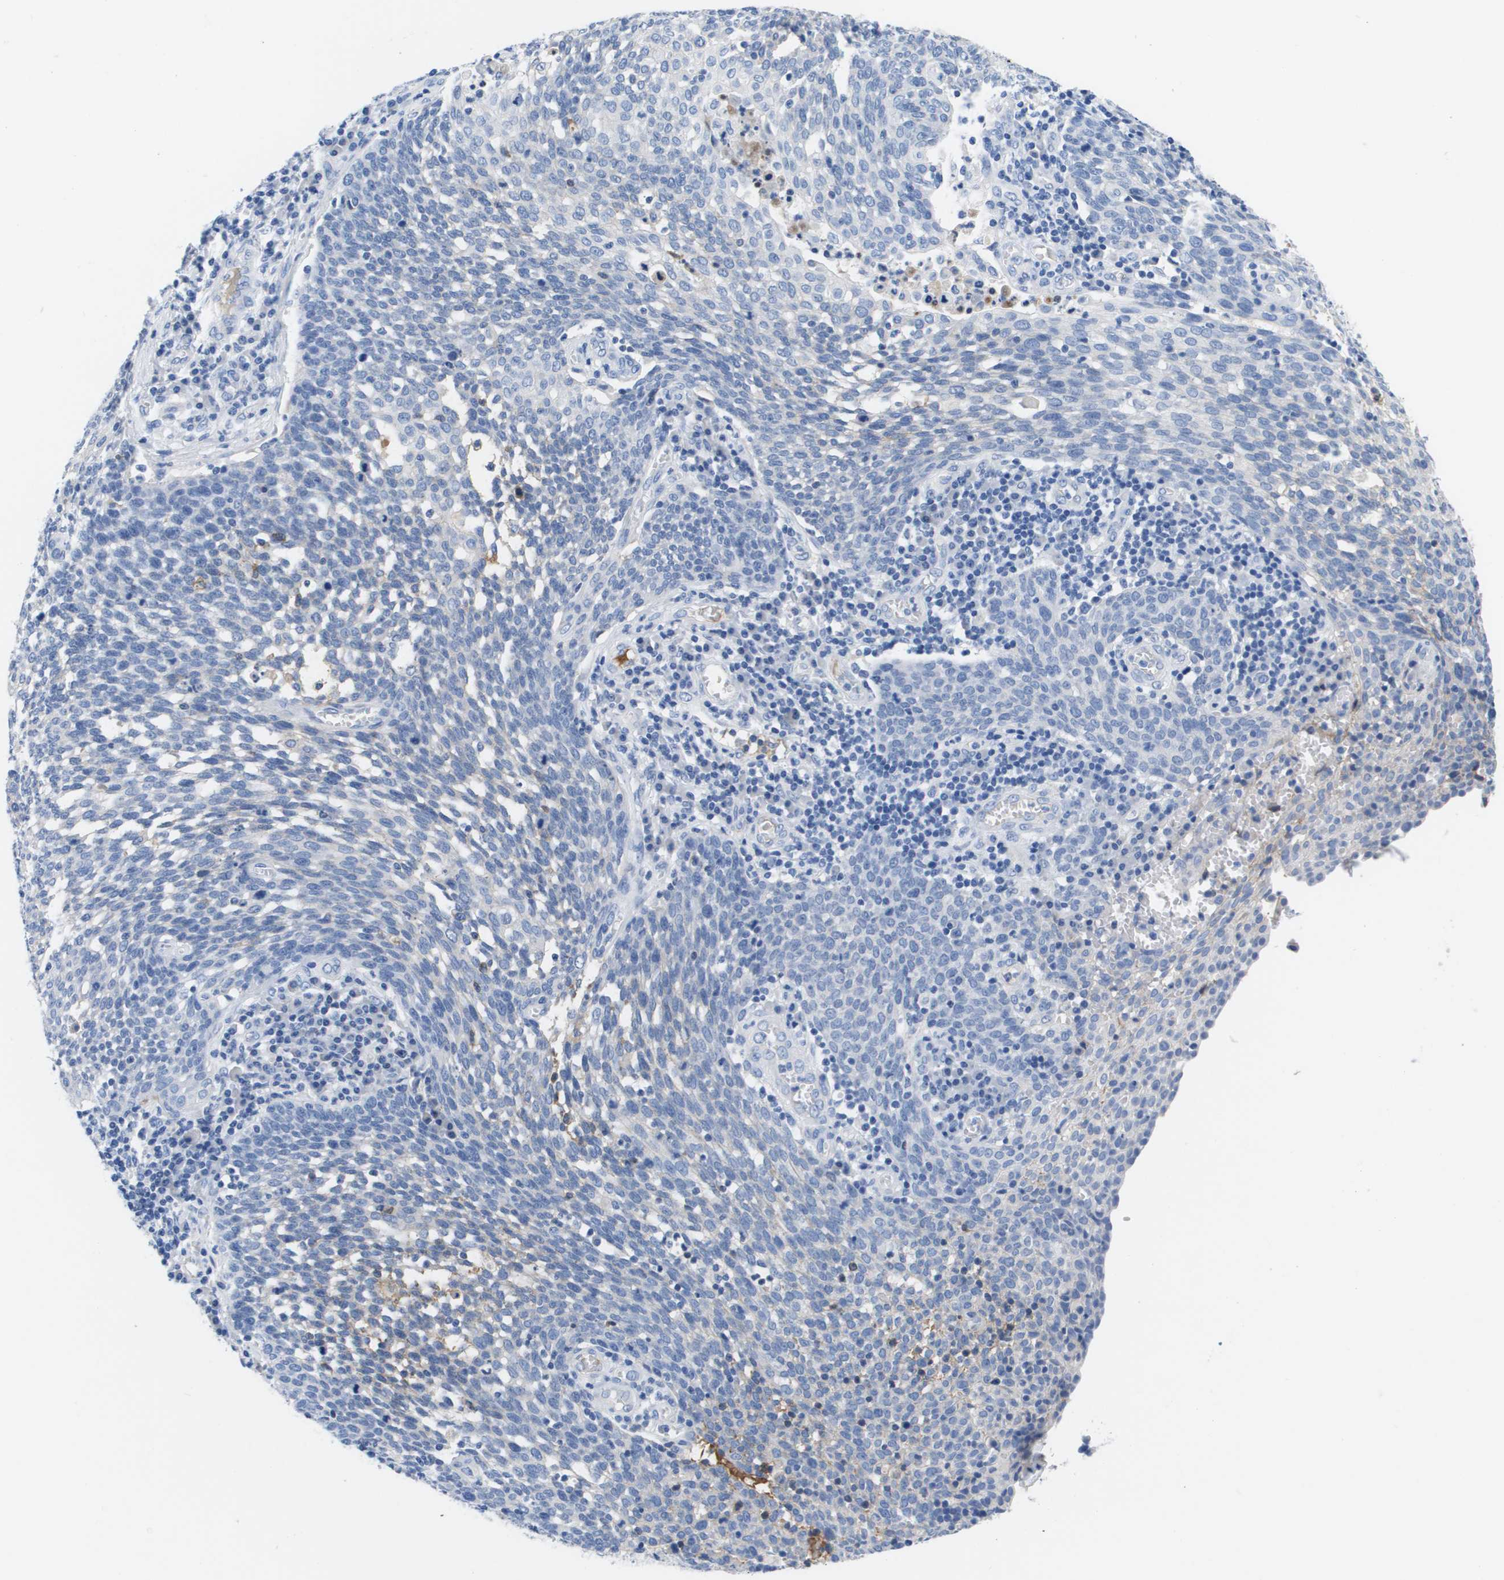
{"staining": {"intensity": "negative", "quantity": "none", "location": "none"}, "tissue": "cervical cancer", "cell_type": "Tumor cells", "image_type": "cancer", "snomed": [{"axis": "morphology", "description": "Squamous cell carcinoma, NOS"}, {"axis": "topography", "description": "Cervix"}], "caption": "This is an IHC micrograph of human cervical cancer. There is no expression in tumor cells.", "gene": "APOA1", "patient": {"sex": "female", "age": 34}}